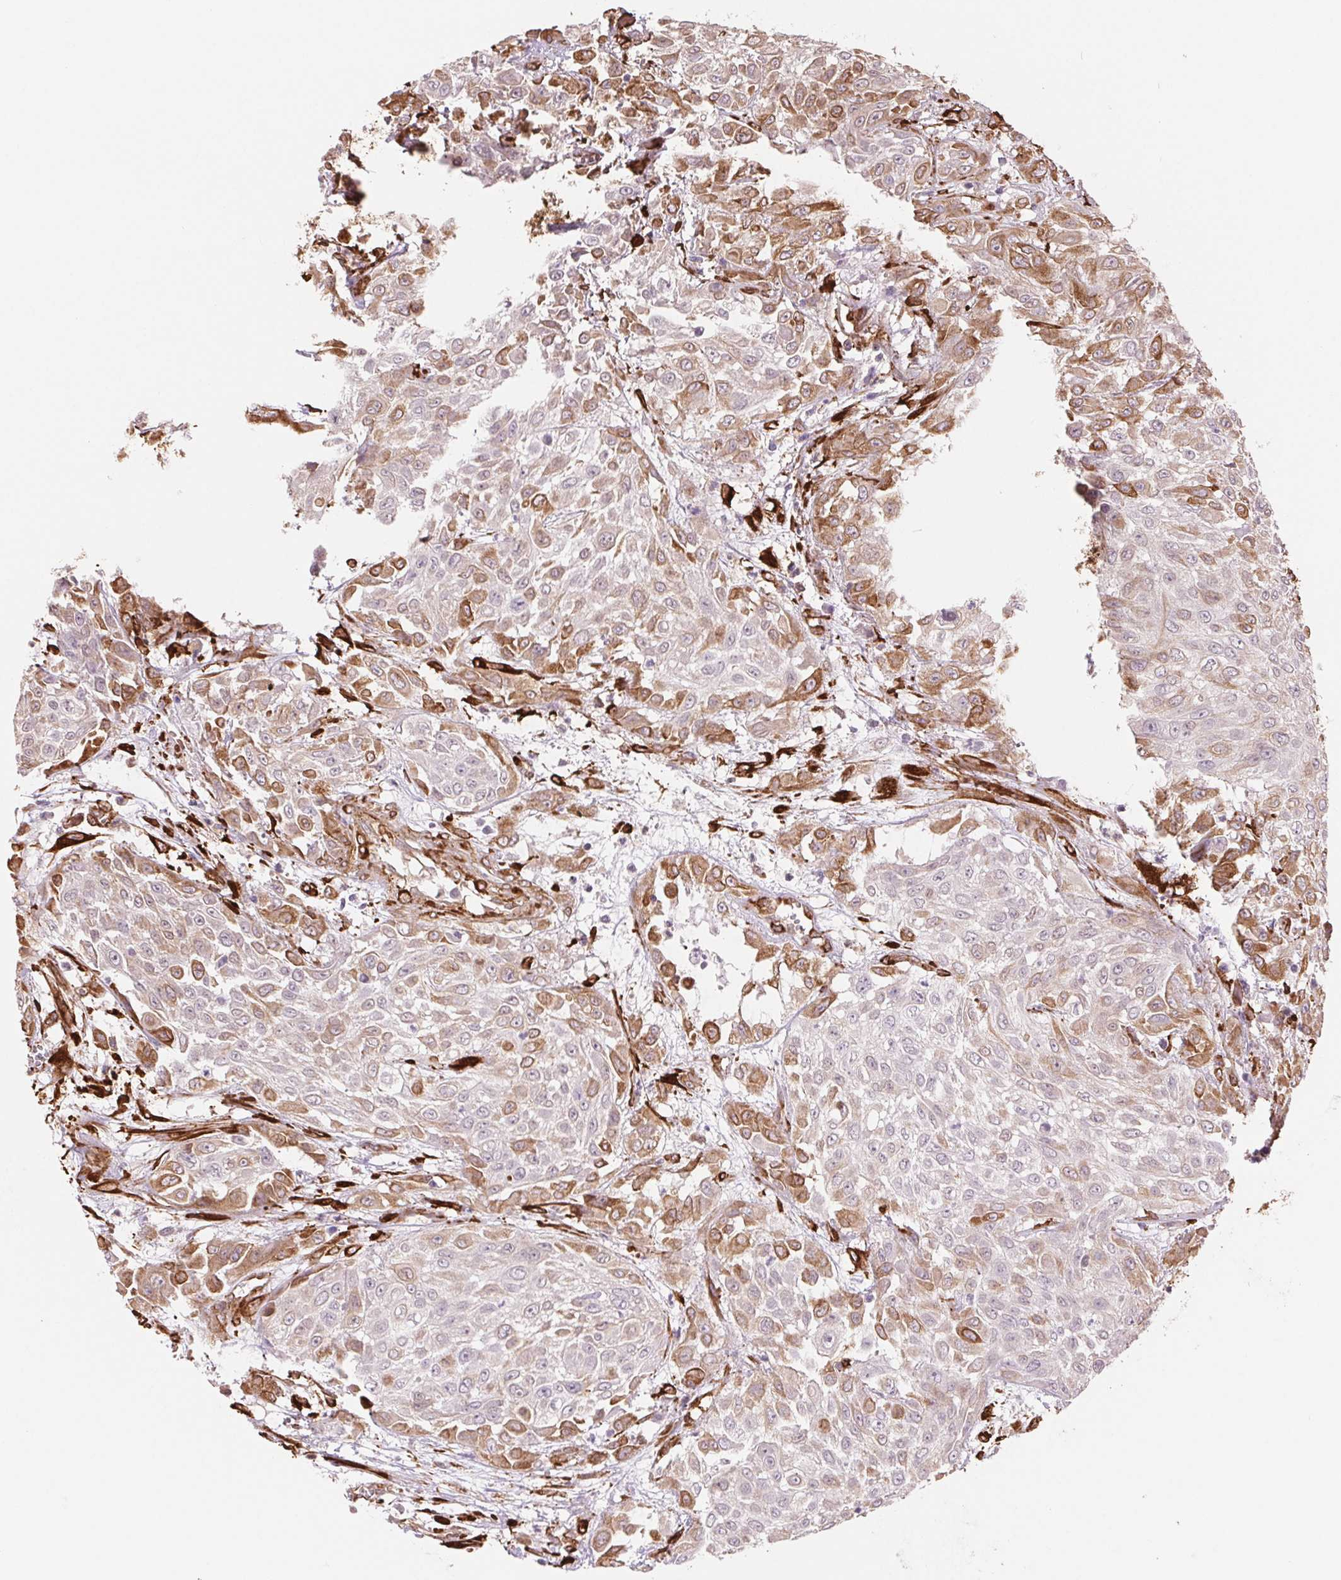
{"staining": {"intensity": "moderate", "quantity": "<25%", "location": "cytoplasmic/membranous"}, "tissue": "urothelial cancer", "cell_type": "Tumor cells", "image_type": "cancer", "snomed": [{"axis": "morphology", "description": "Urothelial carcinoma, High grade"}, {"axis": "topography", "description": "Urinary bladder"}], "caption": "DAB immunohistochemical staining of high-grade urothelial carcinoma reveals moderate cytoplasmic/membranous protein staining in approximately <25% of tumor cells.", "gene": "FKBP10", "patient": {"sex": "male", "age": 57}}